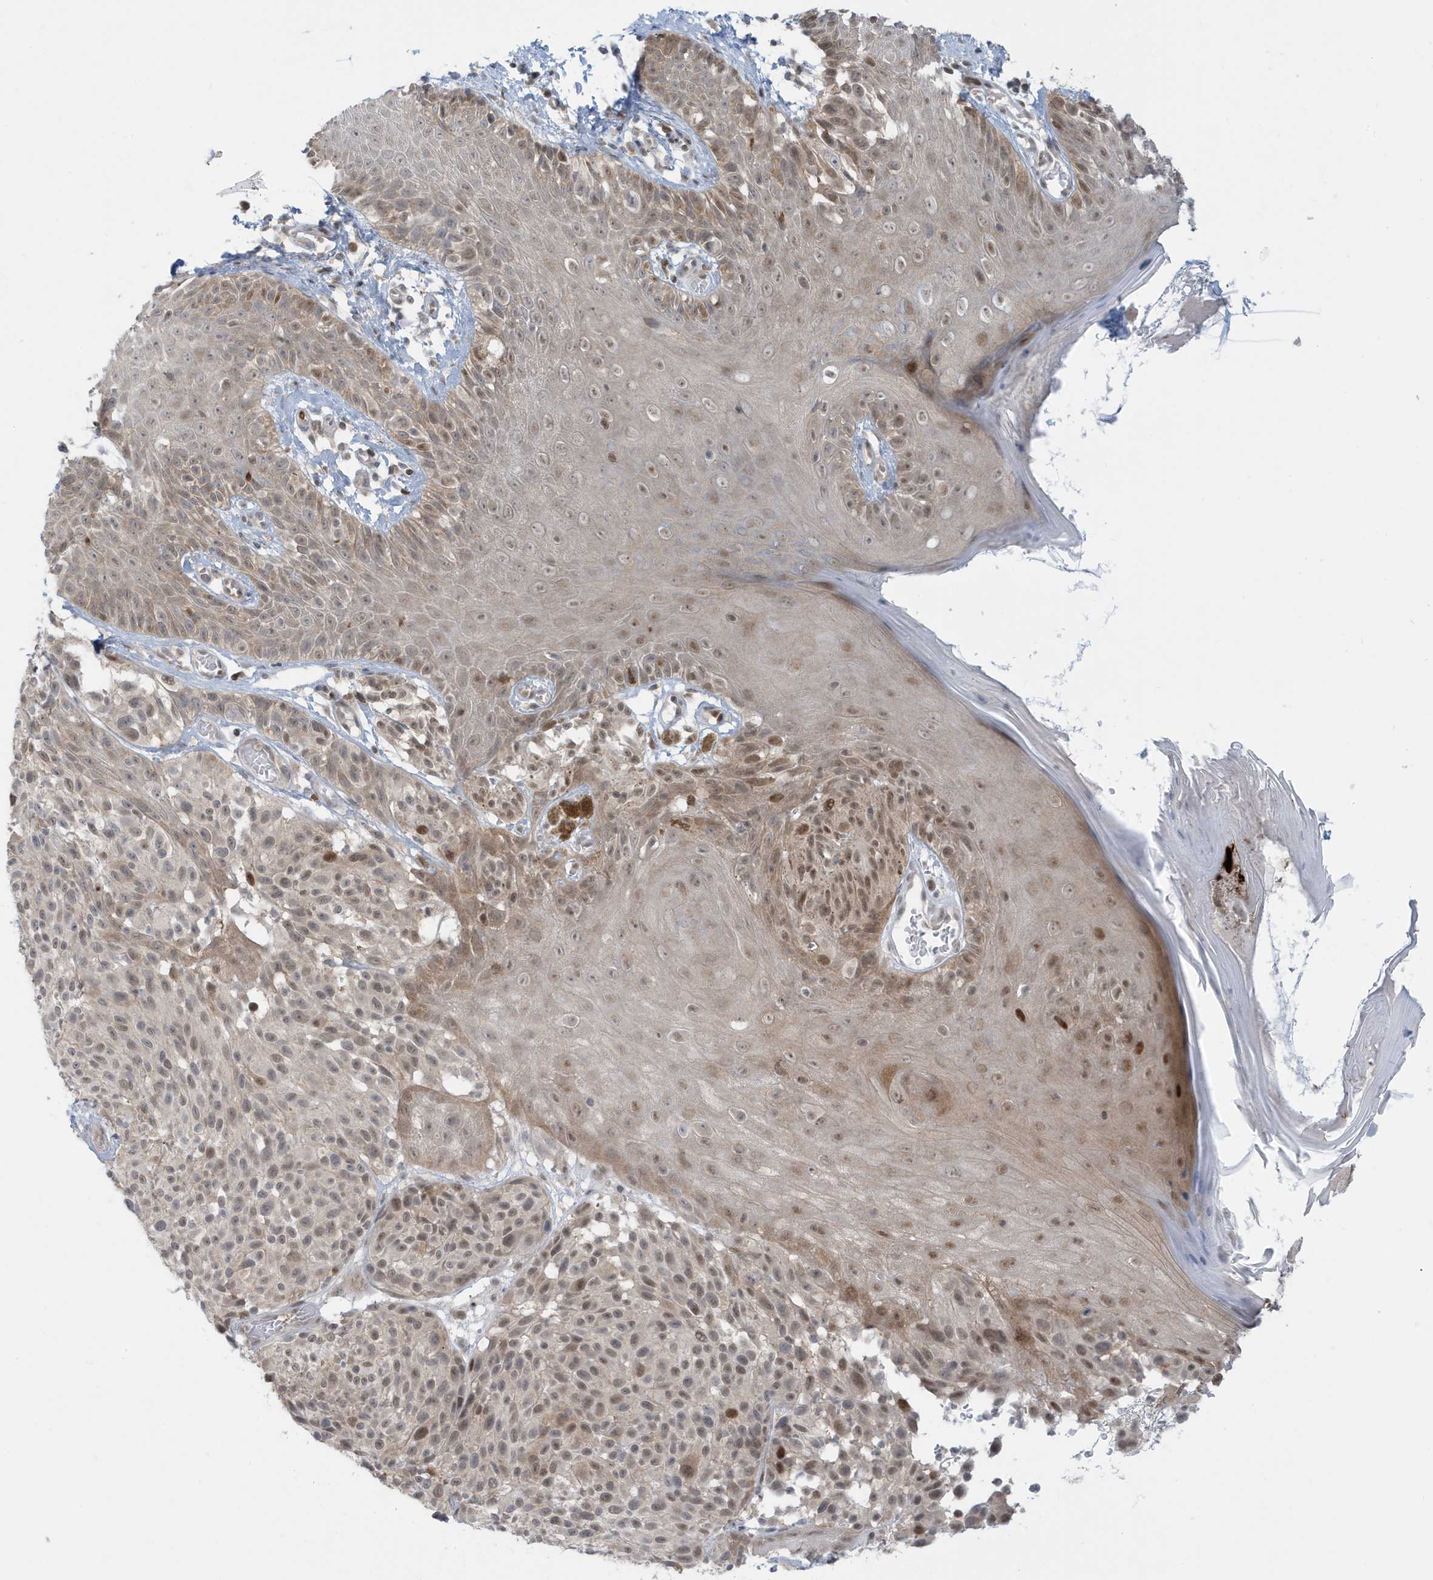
{"staining": {"intensity": "moderate", "quantity": "<25%", "location": "nuclear"}, "tissue": "melanoma", "cell_type": "Tumor cells", "image_type": "cancer", "snomed": [{"axis": "morphology", "description": "Malignant melanoma, NOS"}, {"axis": "topography", "description": "Skin"}], "caption": "The immunohistochemical stain highlights moderate nuclear expression in tumor cells of malignant melanoma tissue.", "gene": "OGA", "patient": {"sex": "male", "age": 83}}